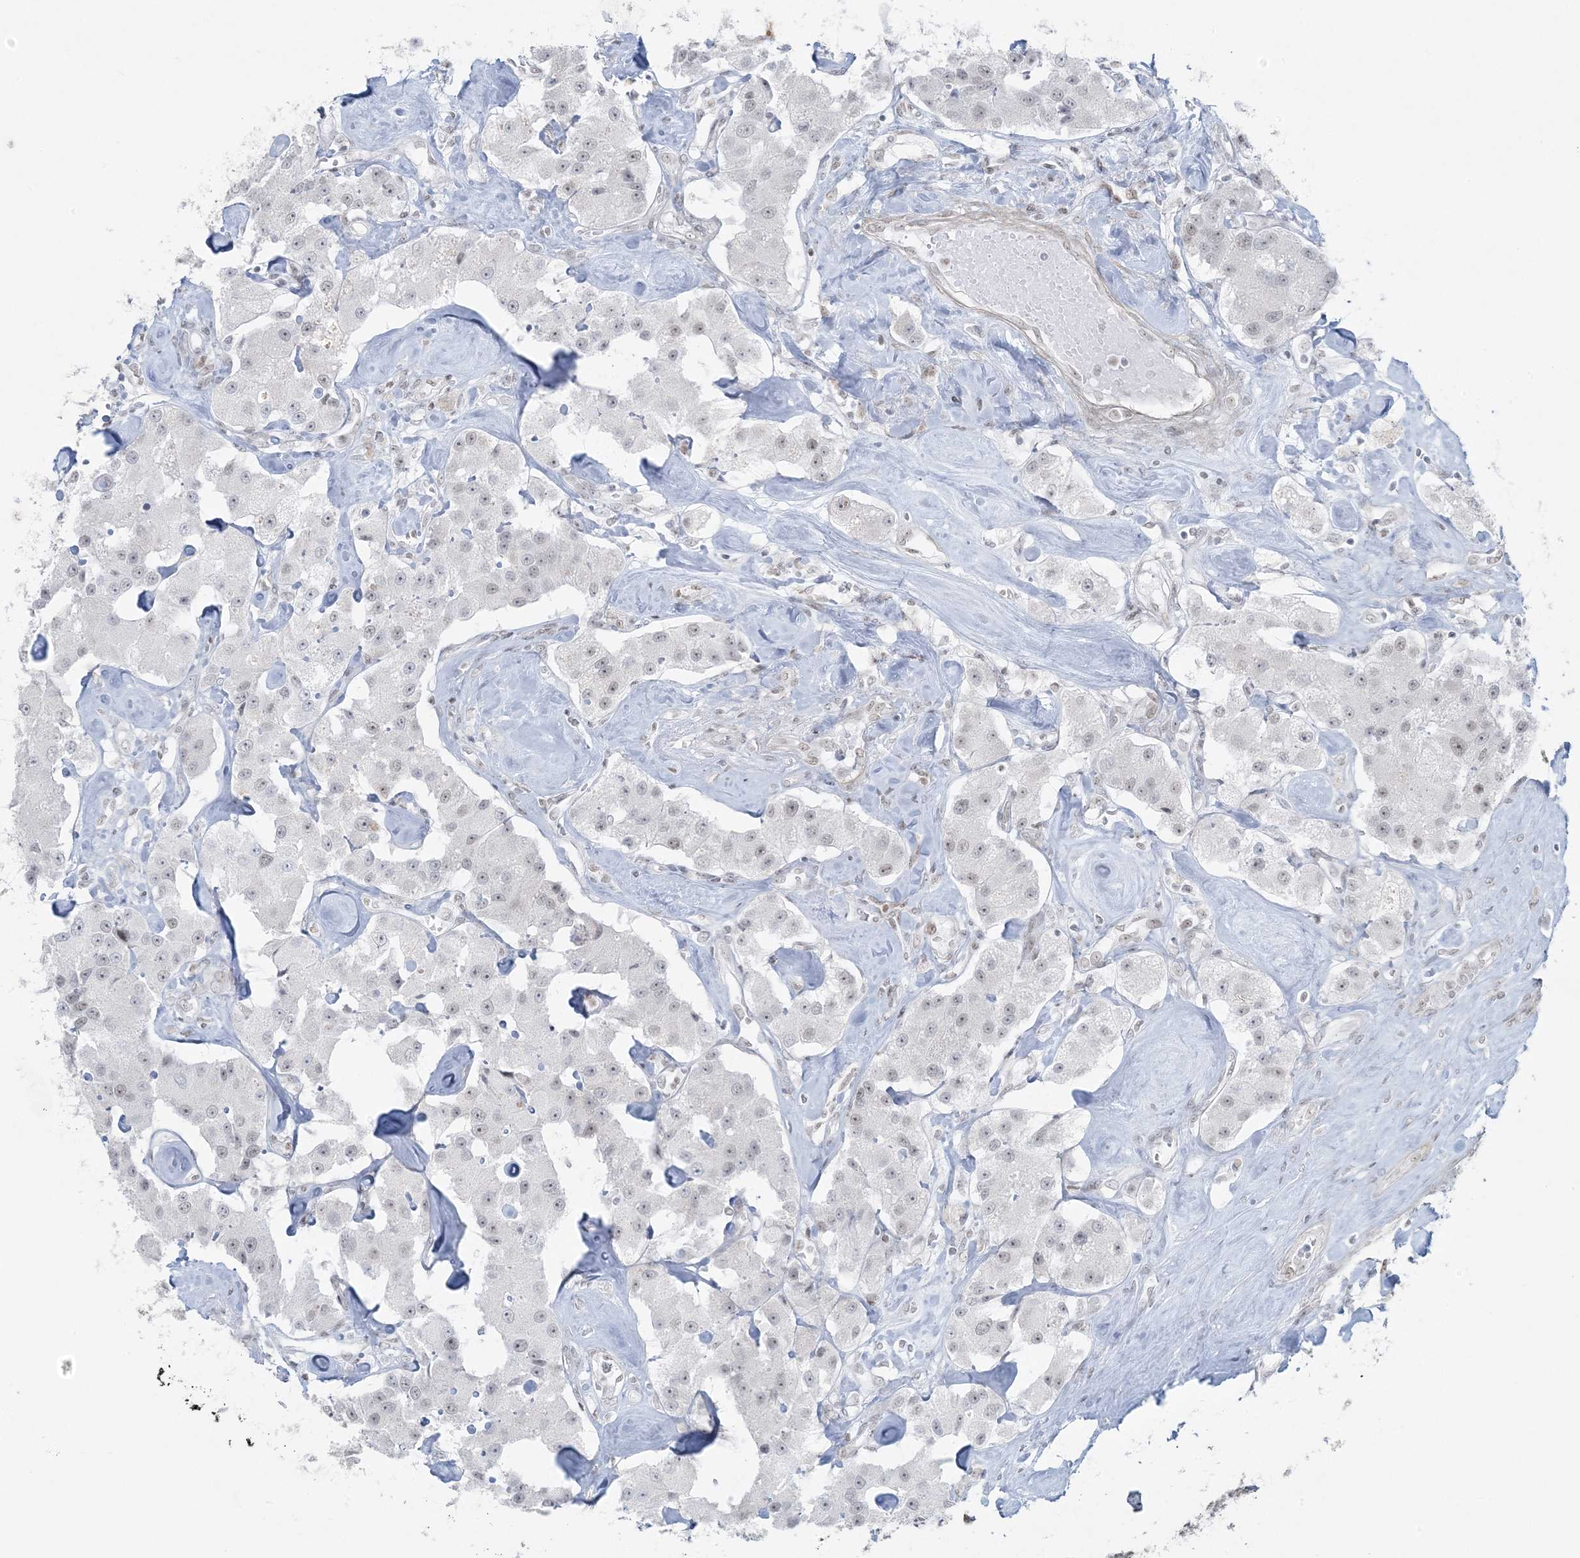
{"staining": {"intensity": "weak", "quantity": "<25%", "location": "nuclear"}, "tissue": "carcinoid", "cell_type": "Tumor cells", "image_type": "cancer", "snomed": [{"axis": "morphology", "description": "Carcinoid, malignant, NOS"}, {"axis": "topography", "description": "Pancreas"}], "caption": "Micrograph shows no significant protein positivity in tumor cells of carcinoid.", "gene": "ZNF787", "patient": {"sex": "male", "age": 41}}